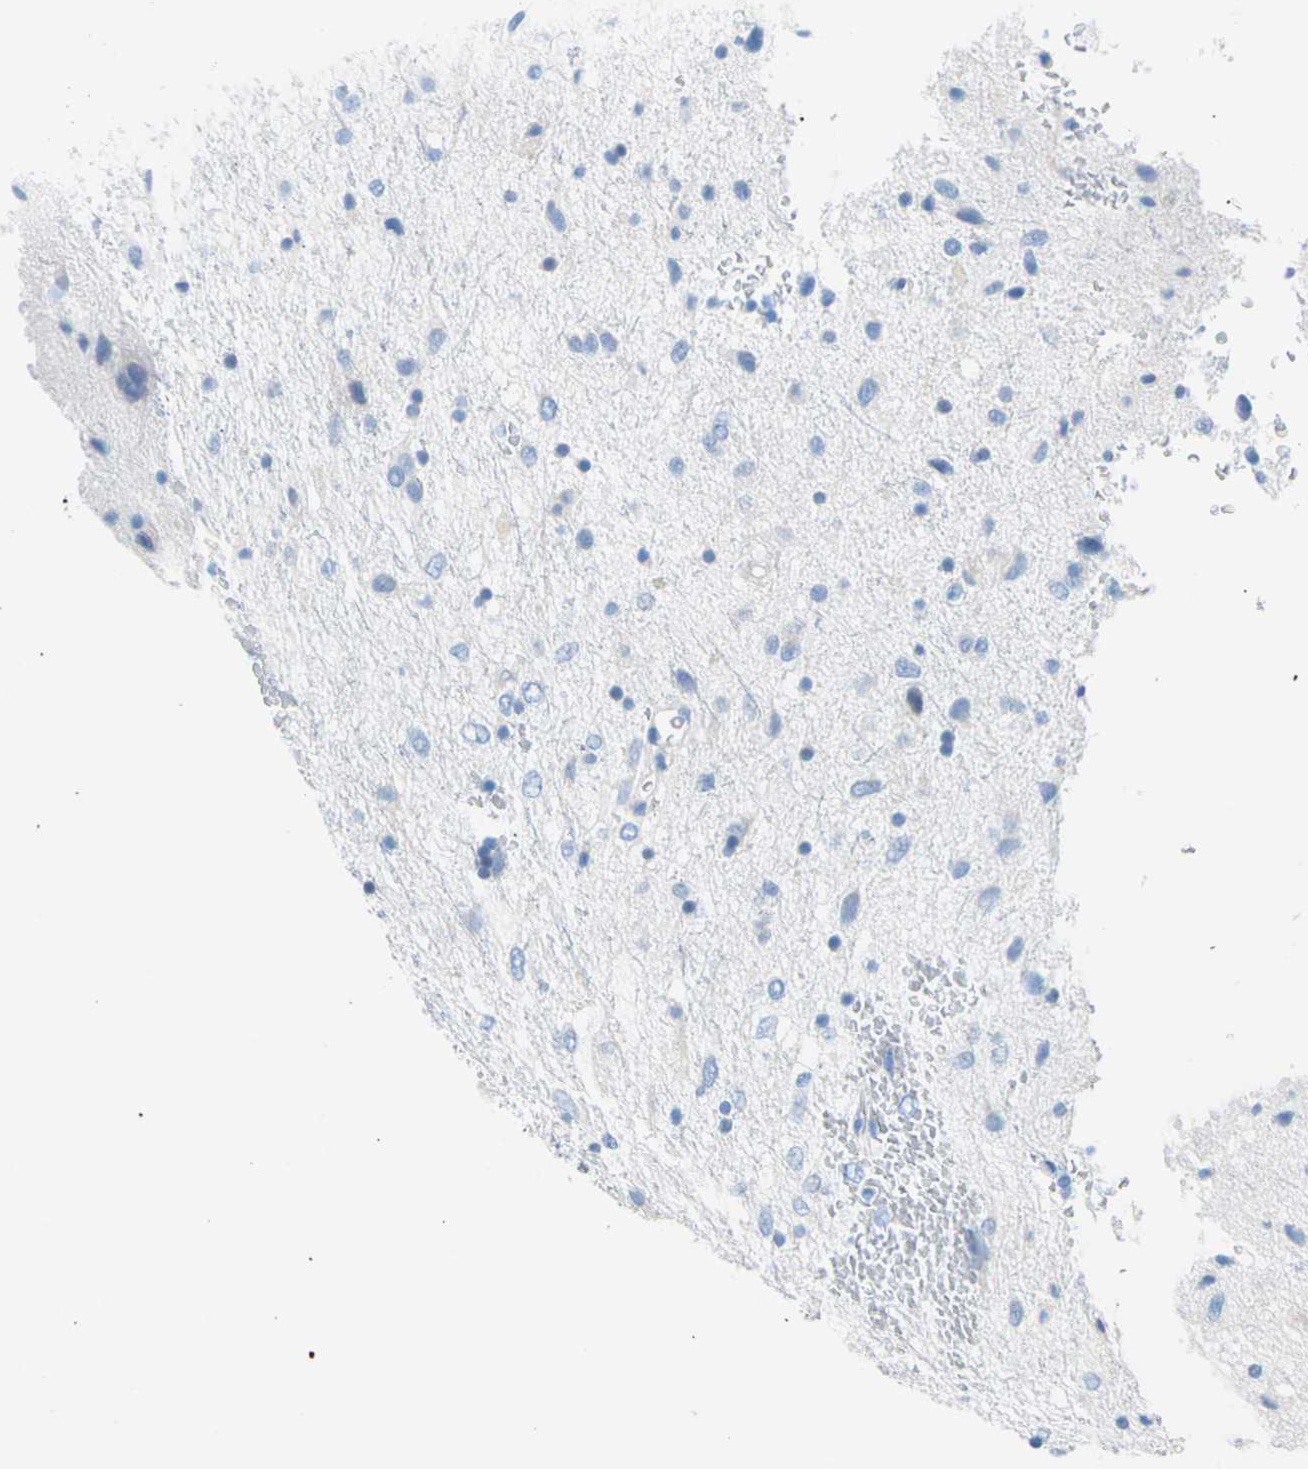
{"staining": {"intensity": "negative", "quantity": "none", "location": "none"}, "tissue": "glioma", "cell_type": "Tumor cells", "image_type": "cancer", "snomed": [{"axis": "morphology", "description": "Glioma, malignant, Low grade"}, {"axis": "topography", "description": "Brain"}], "caption": "Tumor cells are negative for protein expression in human glioma.", "gene": "CEL", "patient": {"sex": "male", "age": 77}}